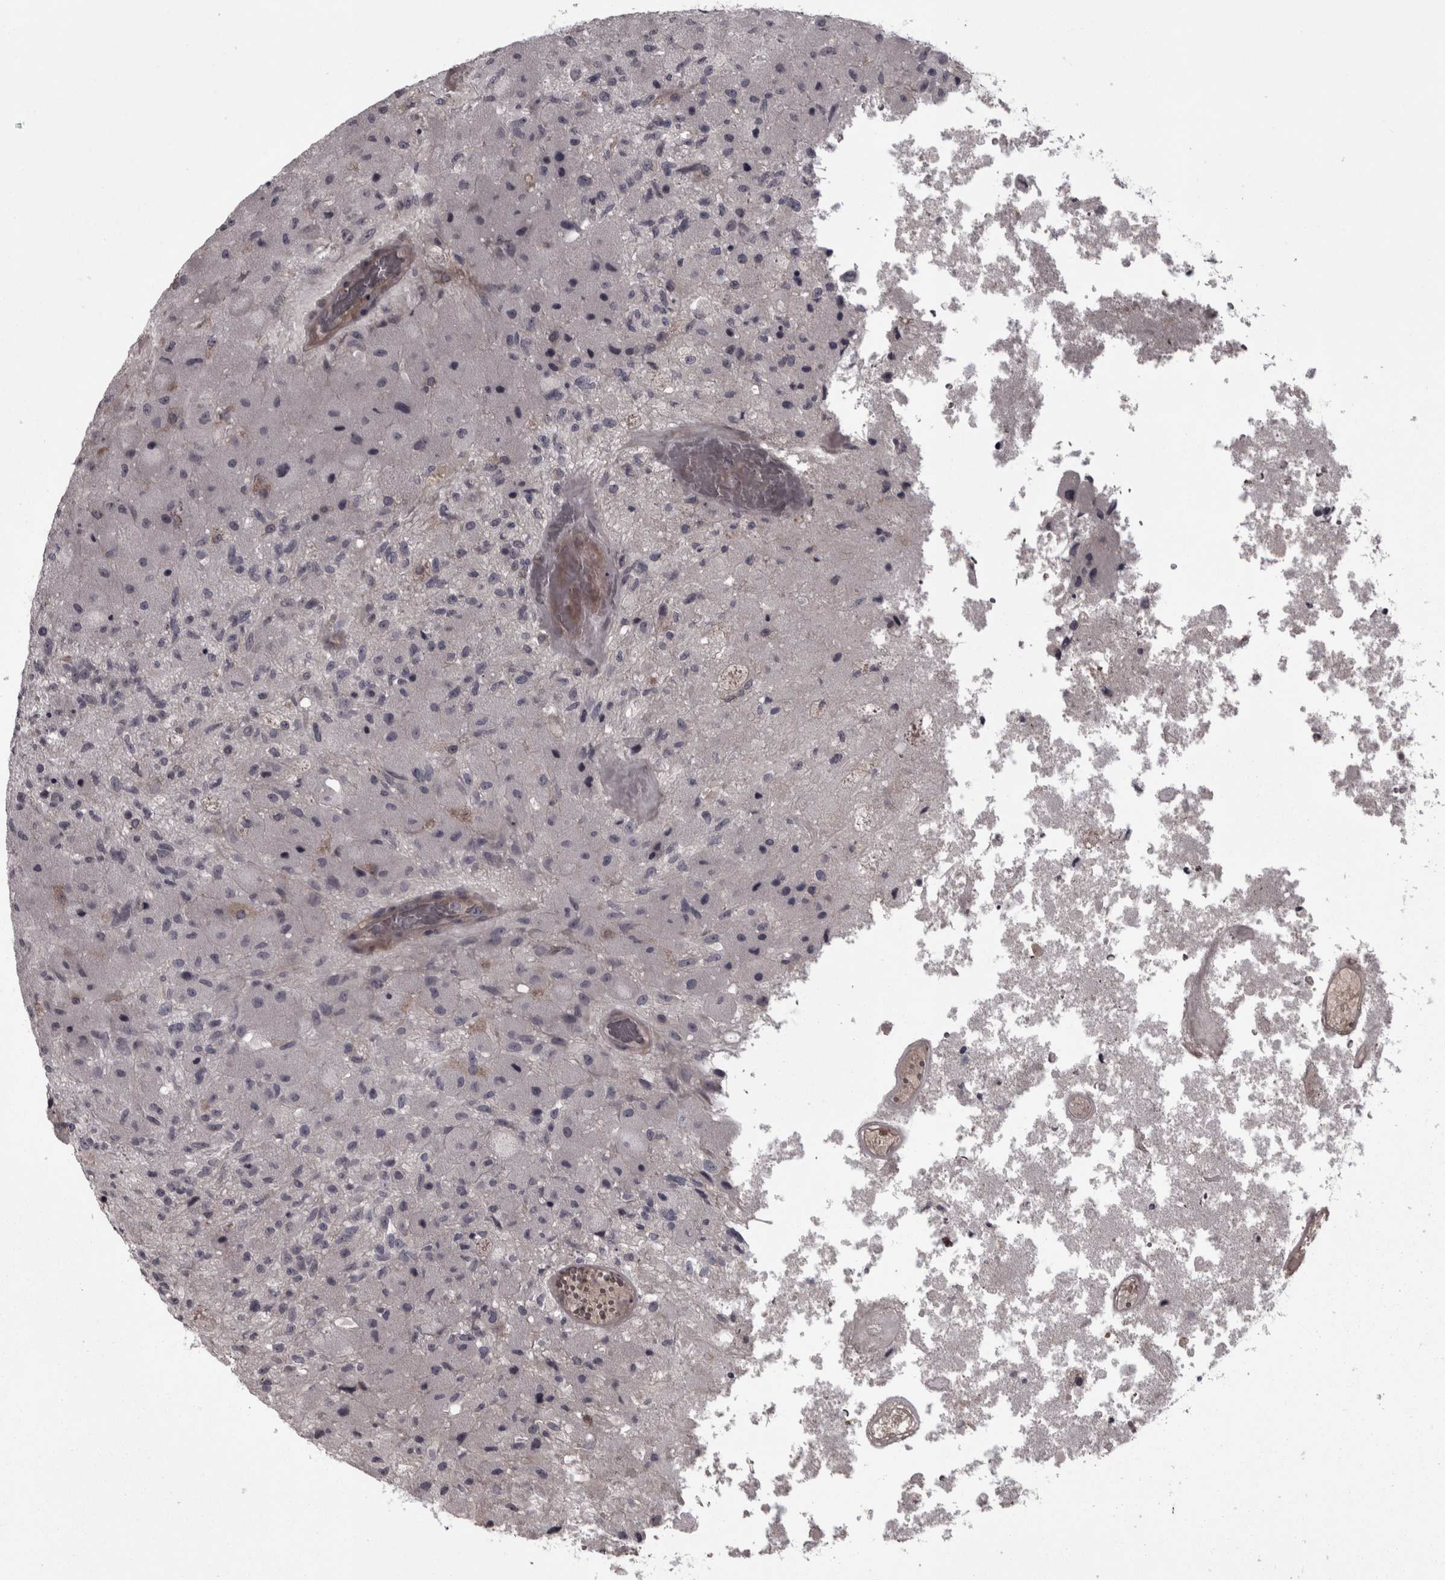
{"staining": {"intensity": "negative", "quantity": "none", "location": "none"}, "tissue": "glioma", "cell_type": "Tumor cells", "image_type": "cancer", "snomed": [{"axis": "morphology", "description": "Normal tissue, NOS"}, {"axis": "morphology", "description": "Glioma, malignant, High grade"}, {"axis": "topography", "description": "Cerebral cortex"}], "caption": "IHC histopathology image of neoplastic tissue: glioma stained with DAB demonstrates no significant protein expression in tumor cells. Nuclei are stained in blue.", "gene": "RSU1", "patient": {"sex": "male", "age": 77}}